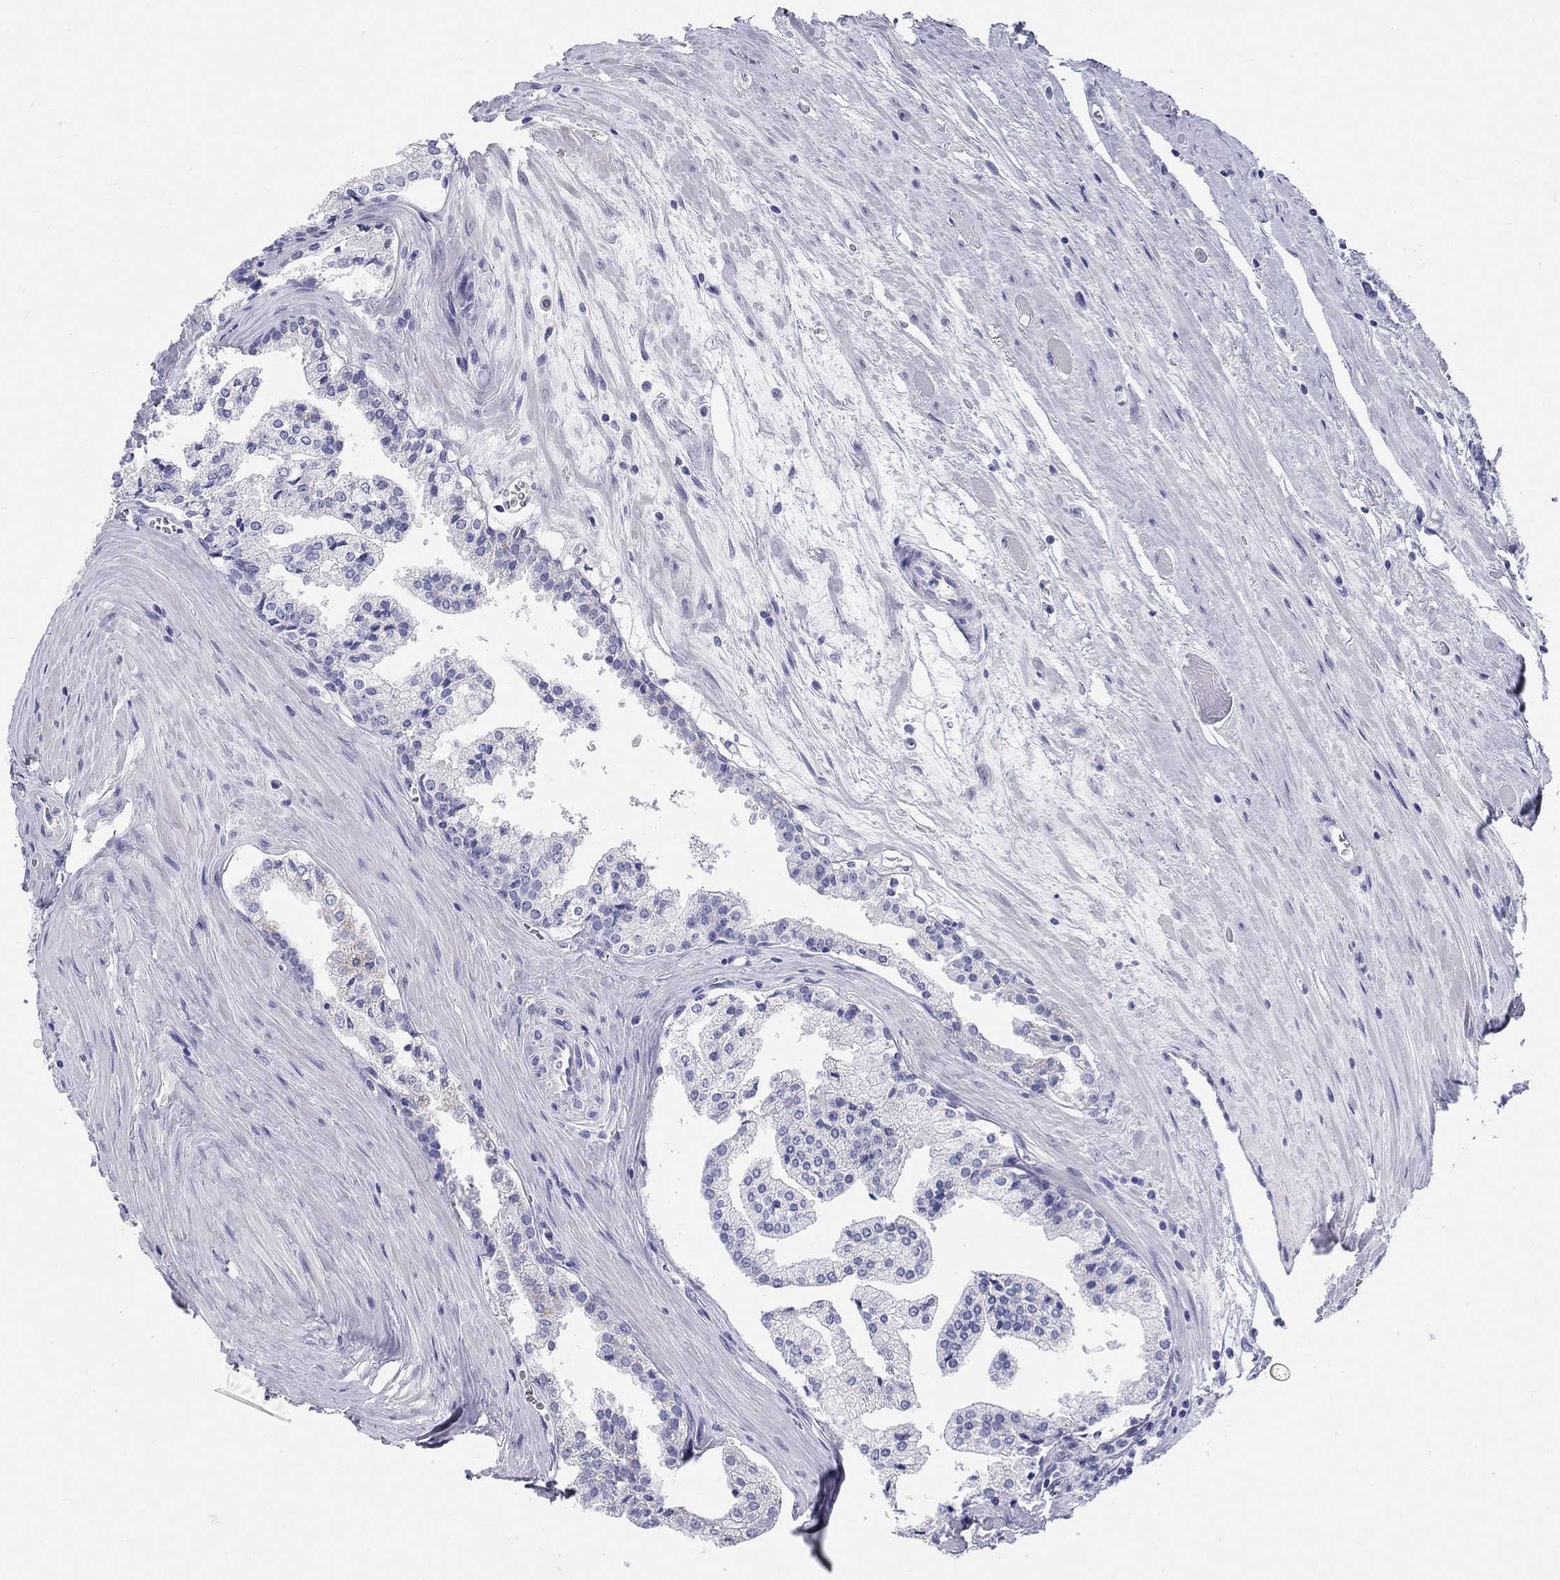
{"staining": {"intensity": "negative", "quantity": "none", "location": "none"}, "tissue": "prostate cancer", "cell_type": "Tumor cells", "image_type": "cancer", "snomed": [{"axis": "morphology", "description": "Adenocarcinoma, NOS"}, {"axis": "topography", "description": "Prostate"}], "caption": "Tumor cells are negative for protein expression in human adenocarcinoma (prostate). Nuclei are stained in blue.", "gene": "LAMP5", "patient": {"sex": "male", "age": 72}}